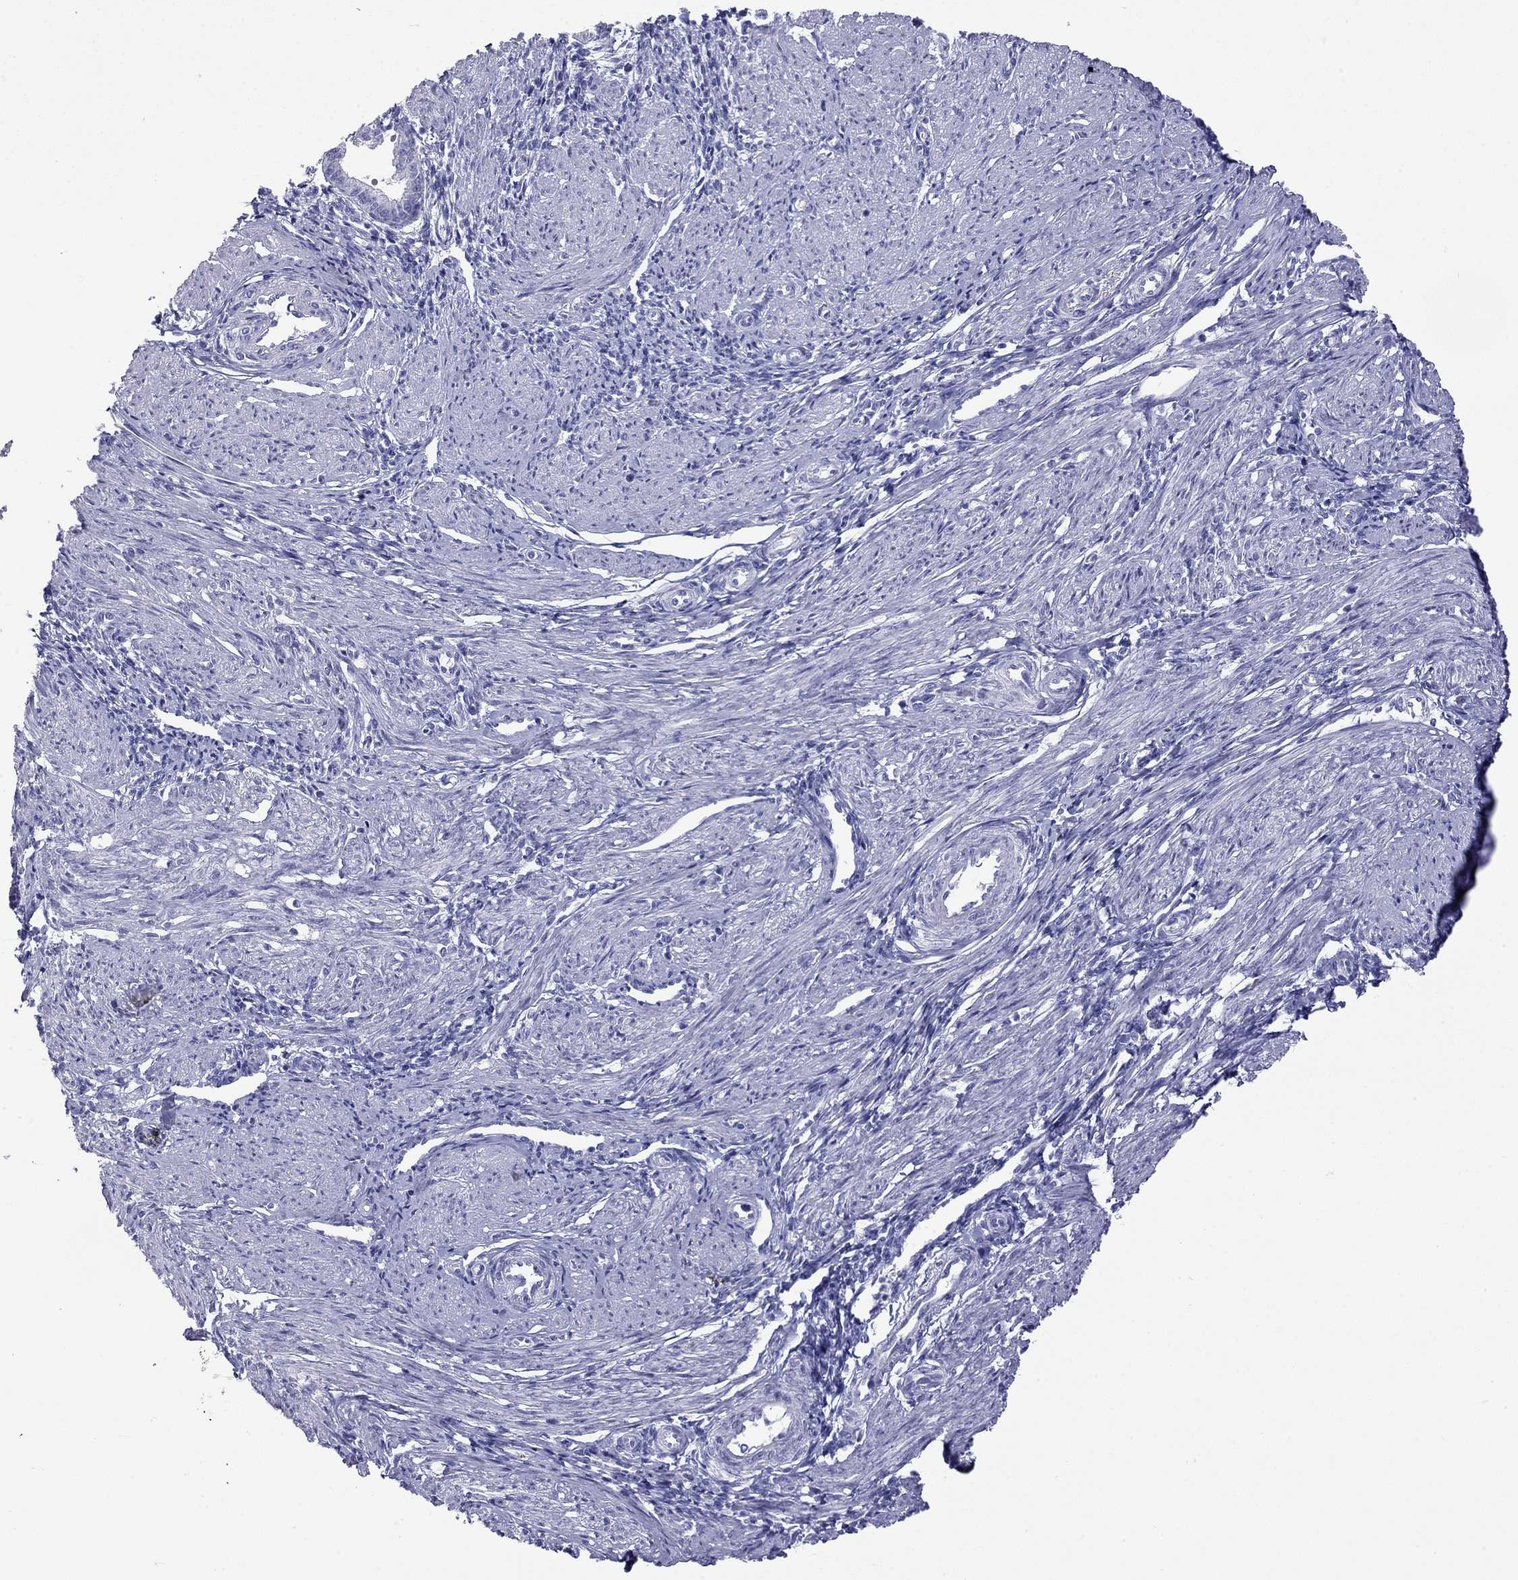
{"staining": {"intensity": "negative", "quantity": "none", "location": "none"}, "tissue": "endometrium", "cell_type": "Cells in endometrial stroma", "image_type": "normal", "snomed": [{"axis": "morphology", "description": "Normal tissue, NOS"}, {"axis": "topography", "description": "Endometrium"}], "caption": "Protein analysis of benign endometrium displays no significant staining in cells in endometrial stroma. Nuclei are stained in blue.", "gene": "HLA", "patient": {"sex": "female", "age": 37}}